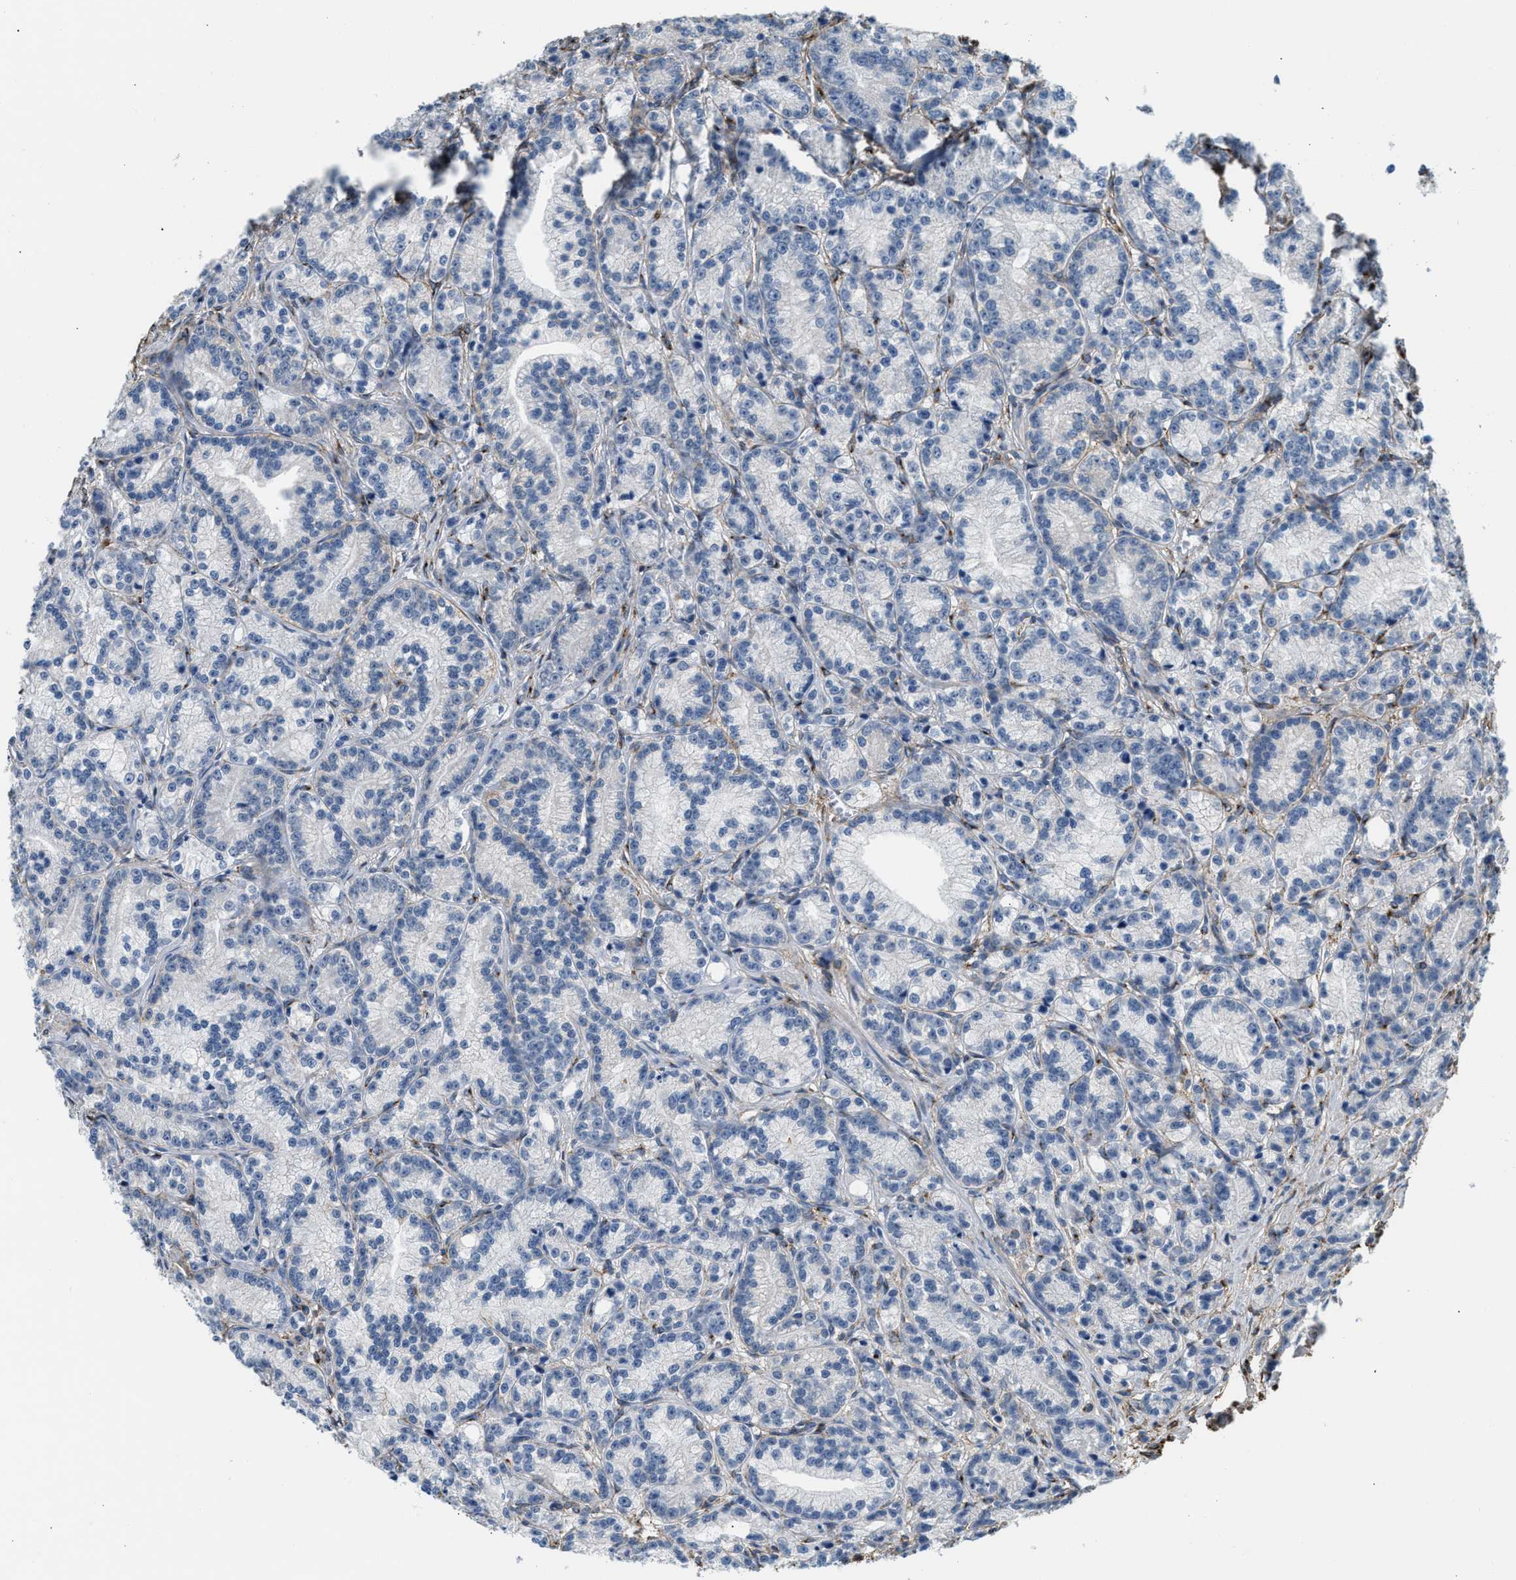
{"staining": {"intensity": "weak", "quantity": "<25%", "location": "cytoplasmic/membranous"}, "tissue": "prostate cancer", "cell_type": "Tumor cells", "image_type": "cancer", "snomed": [{"axis": "morphology", "description": "Adenocarcinoma, Low grade"}, {"axis": "topography", "description": "Prostate"}], "caption": "Immunohistochemistry of human prostate cancer shows no positivity in tumor cells. (Stains: DAB (3,3'-diaminobenzidine) IHC with hematoxylin counter stain, Microscopy: brightfield microscopy at high magnification).", "gene": "LRP1", "patient": {"sex": "male", "age": 89}}